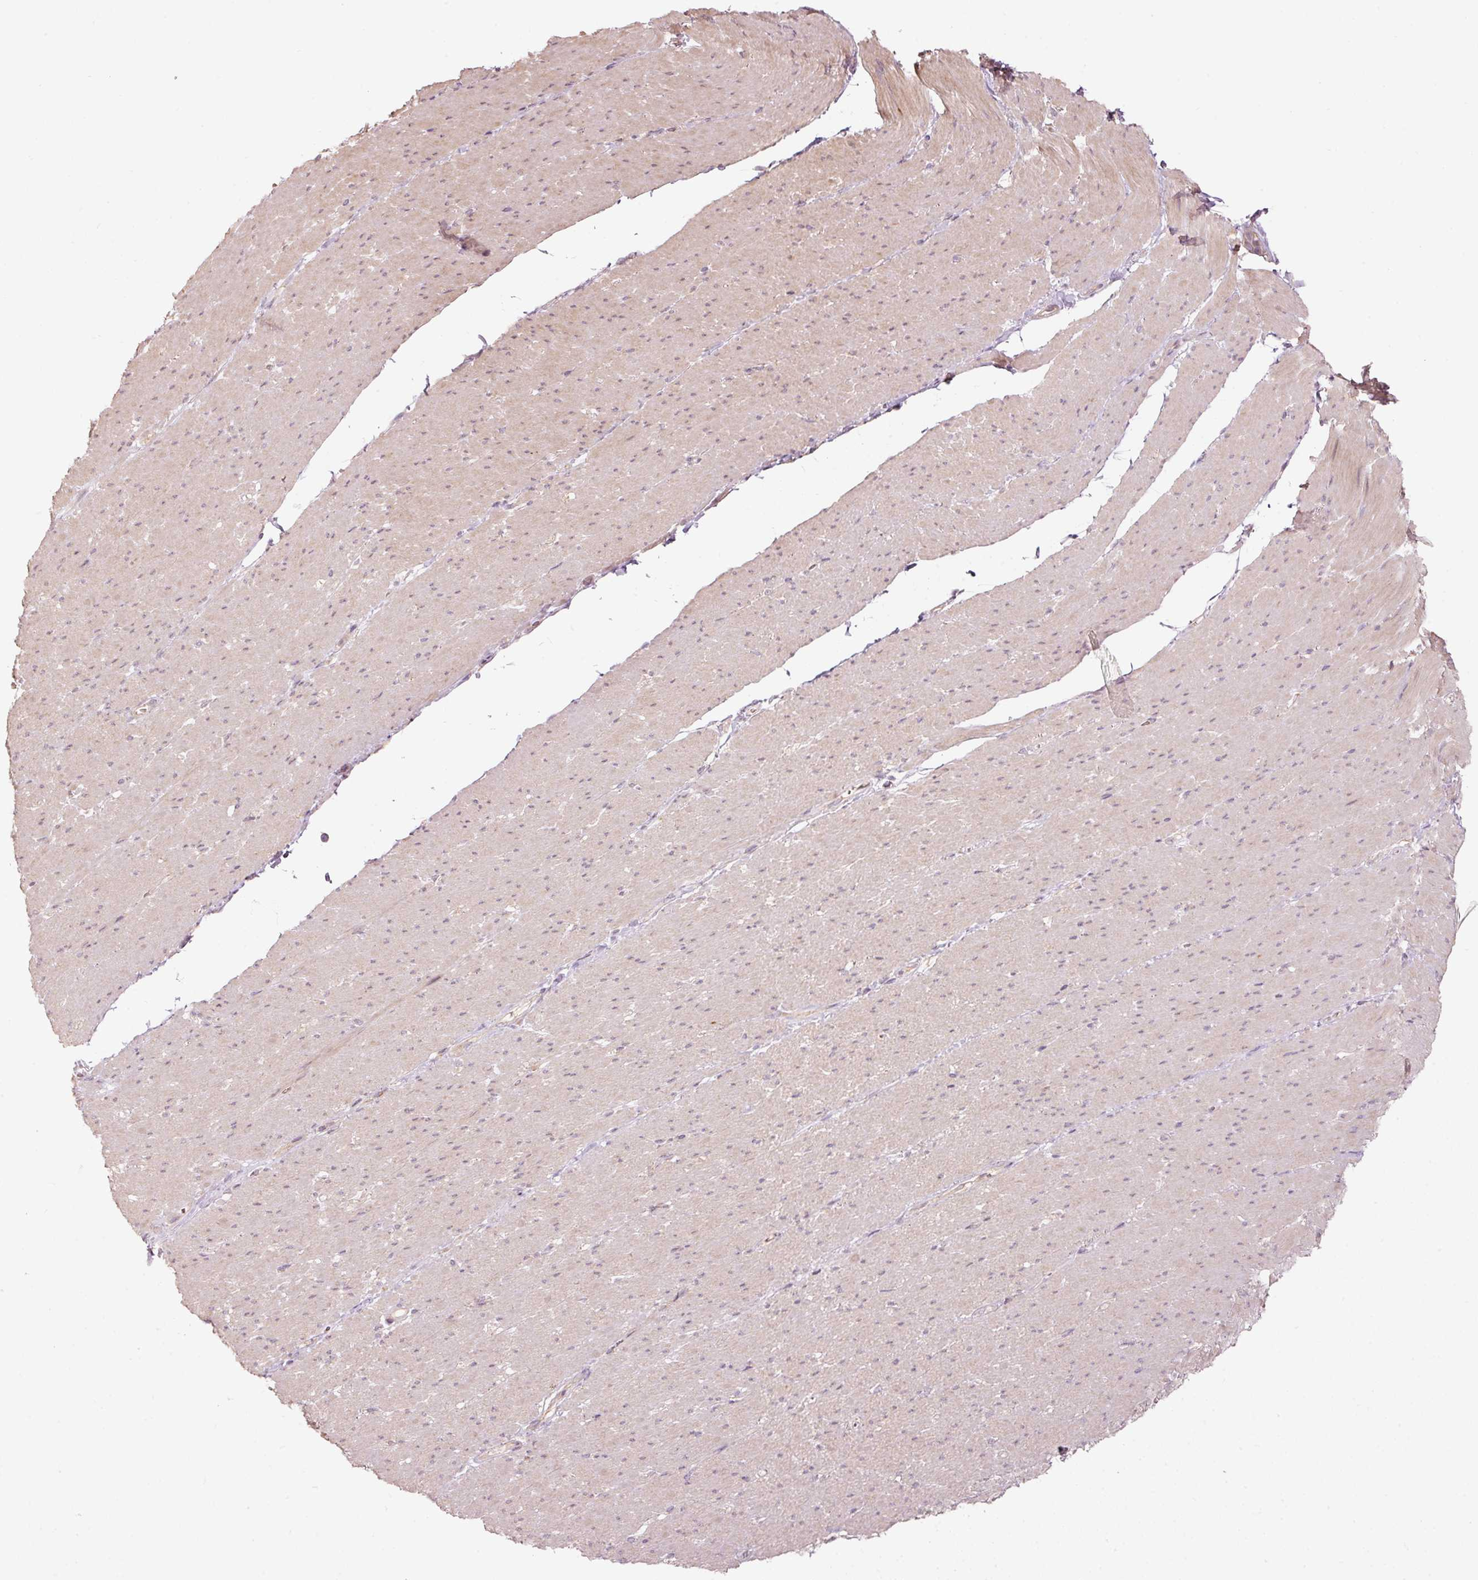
{"staining": {"intensity": "weak", "quantity": "25%-75%", "location": "cytoplasmic/membranous"}, "tissue": "smooth muscle", "cell_type": "Smooth muscle cells", "image_type": "normal", "snomed": [{"axis": "morphology", "description": "Normal tissue, NOS"}, {"axis": "topography", "description": "Smooth muscle"}, {"axis": "topography", "description": "Rectum"}], "caption": "Protein positivity by immunohistochemistry (IHC) reveals weak cytoplasmic/membranous positivity in approximately 25%-75% of smooth muscle cells in benign smooth muscle.", "gene": "MAP10", "patient": {"sex": "male", "age": 53}}